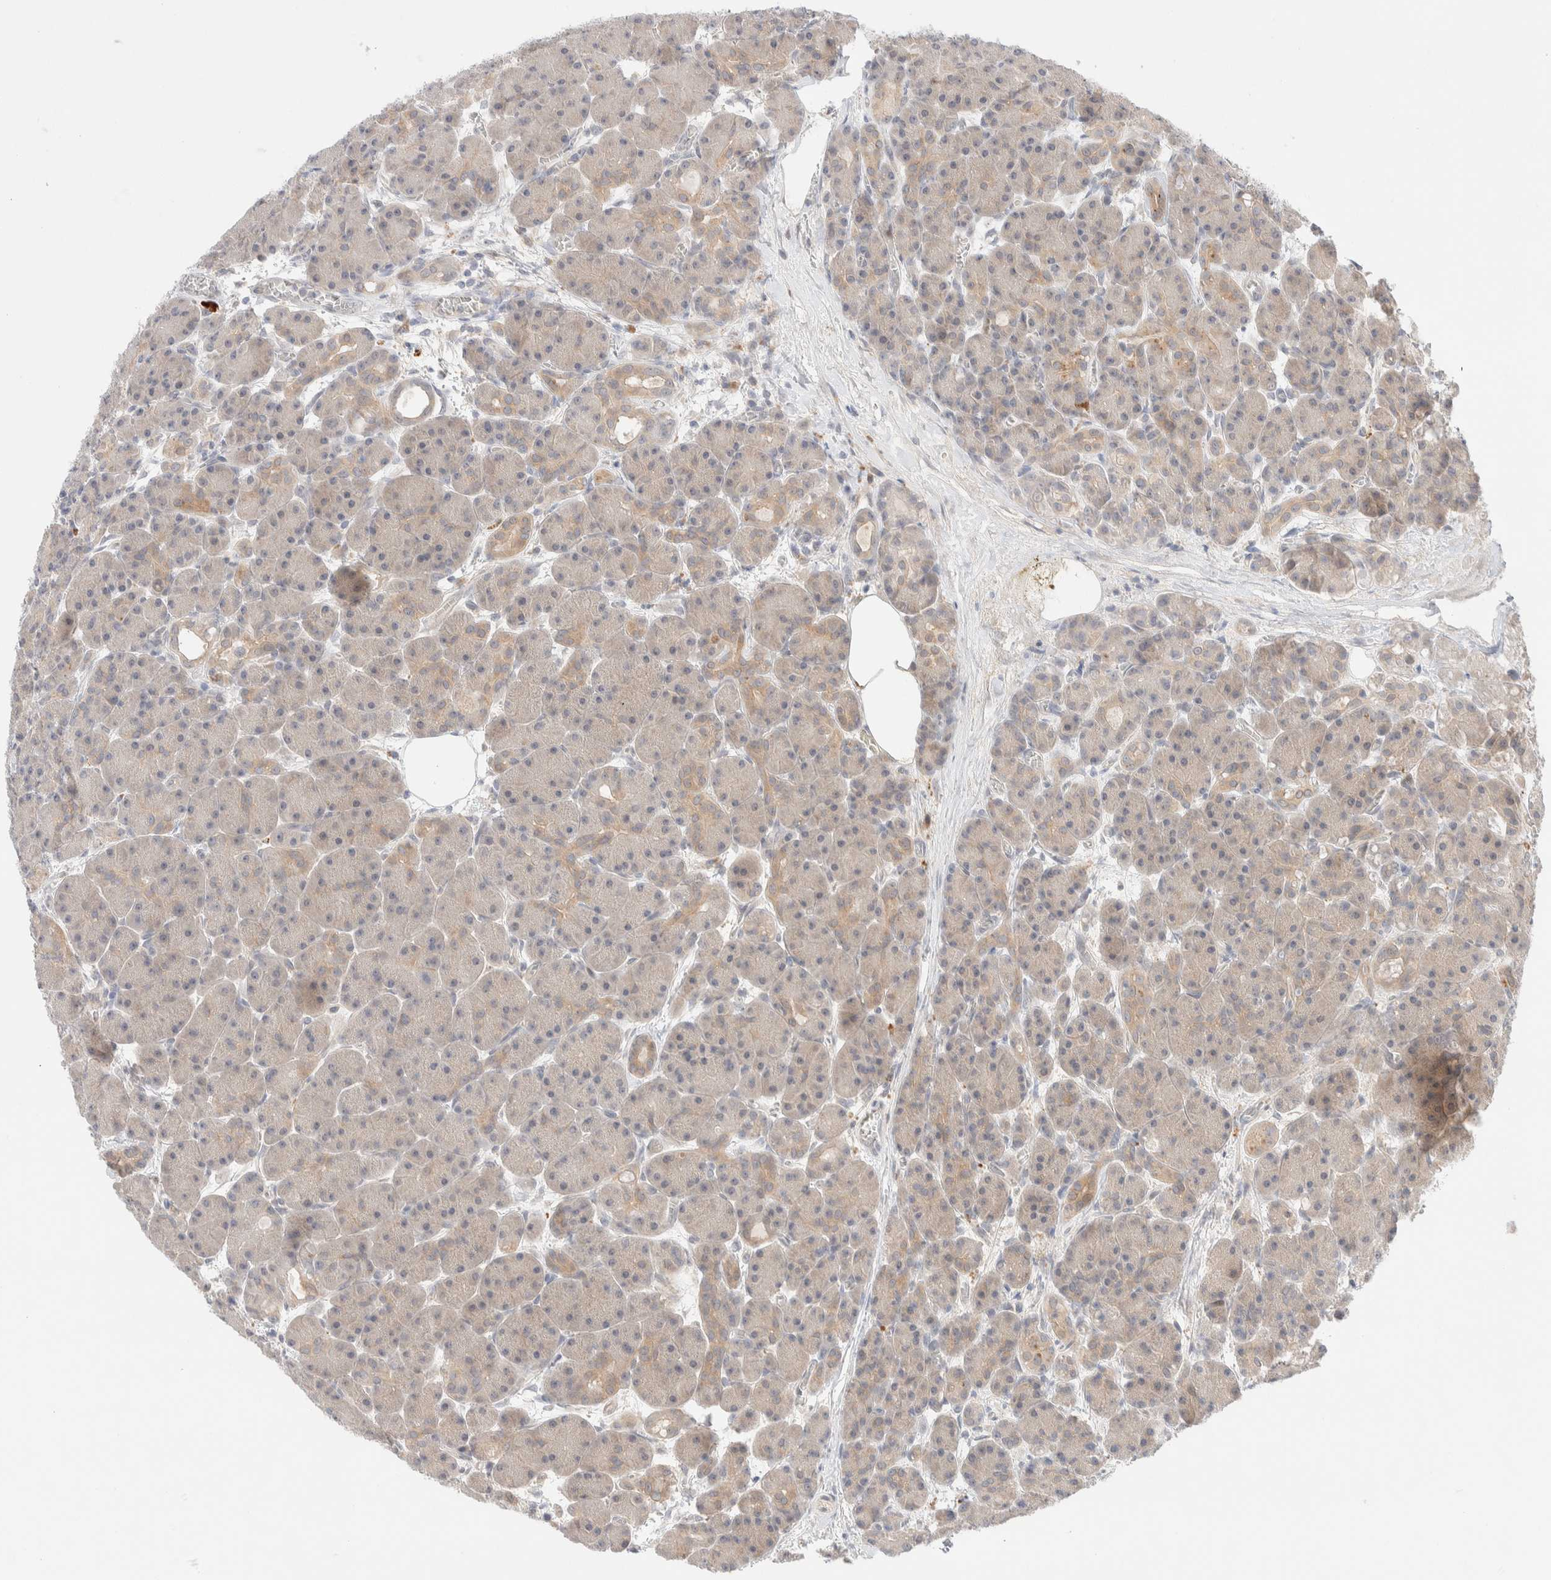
{"staining": {"intensity": "weak", "quantity": "<25%", "location": "cytoplasmic/membranous"}, "tissue": "pancreas", "cell_type": "Exocrine glandular cells", "image_type": "normal", "snomed": [{"axis": "morphology", "description": "Normal tissue, NOS"}, {"axis": "topography", "description": "Pancreas"}], "caption": "Photomicrograph shows no significant protein expression in exocrine glandular cells of benign pancreas.", "gene": "CHKA", "patient": {"sex": "male", "age": 63}}